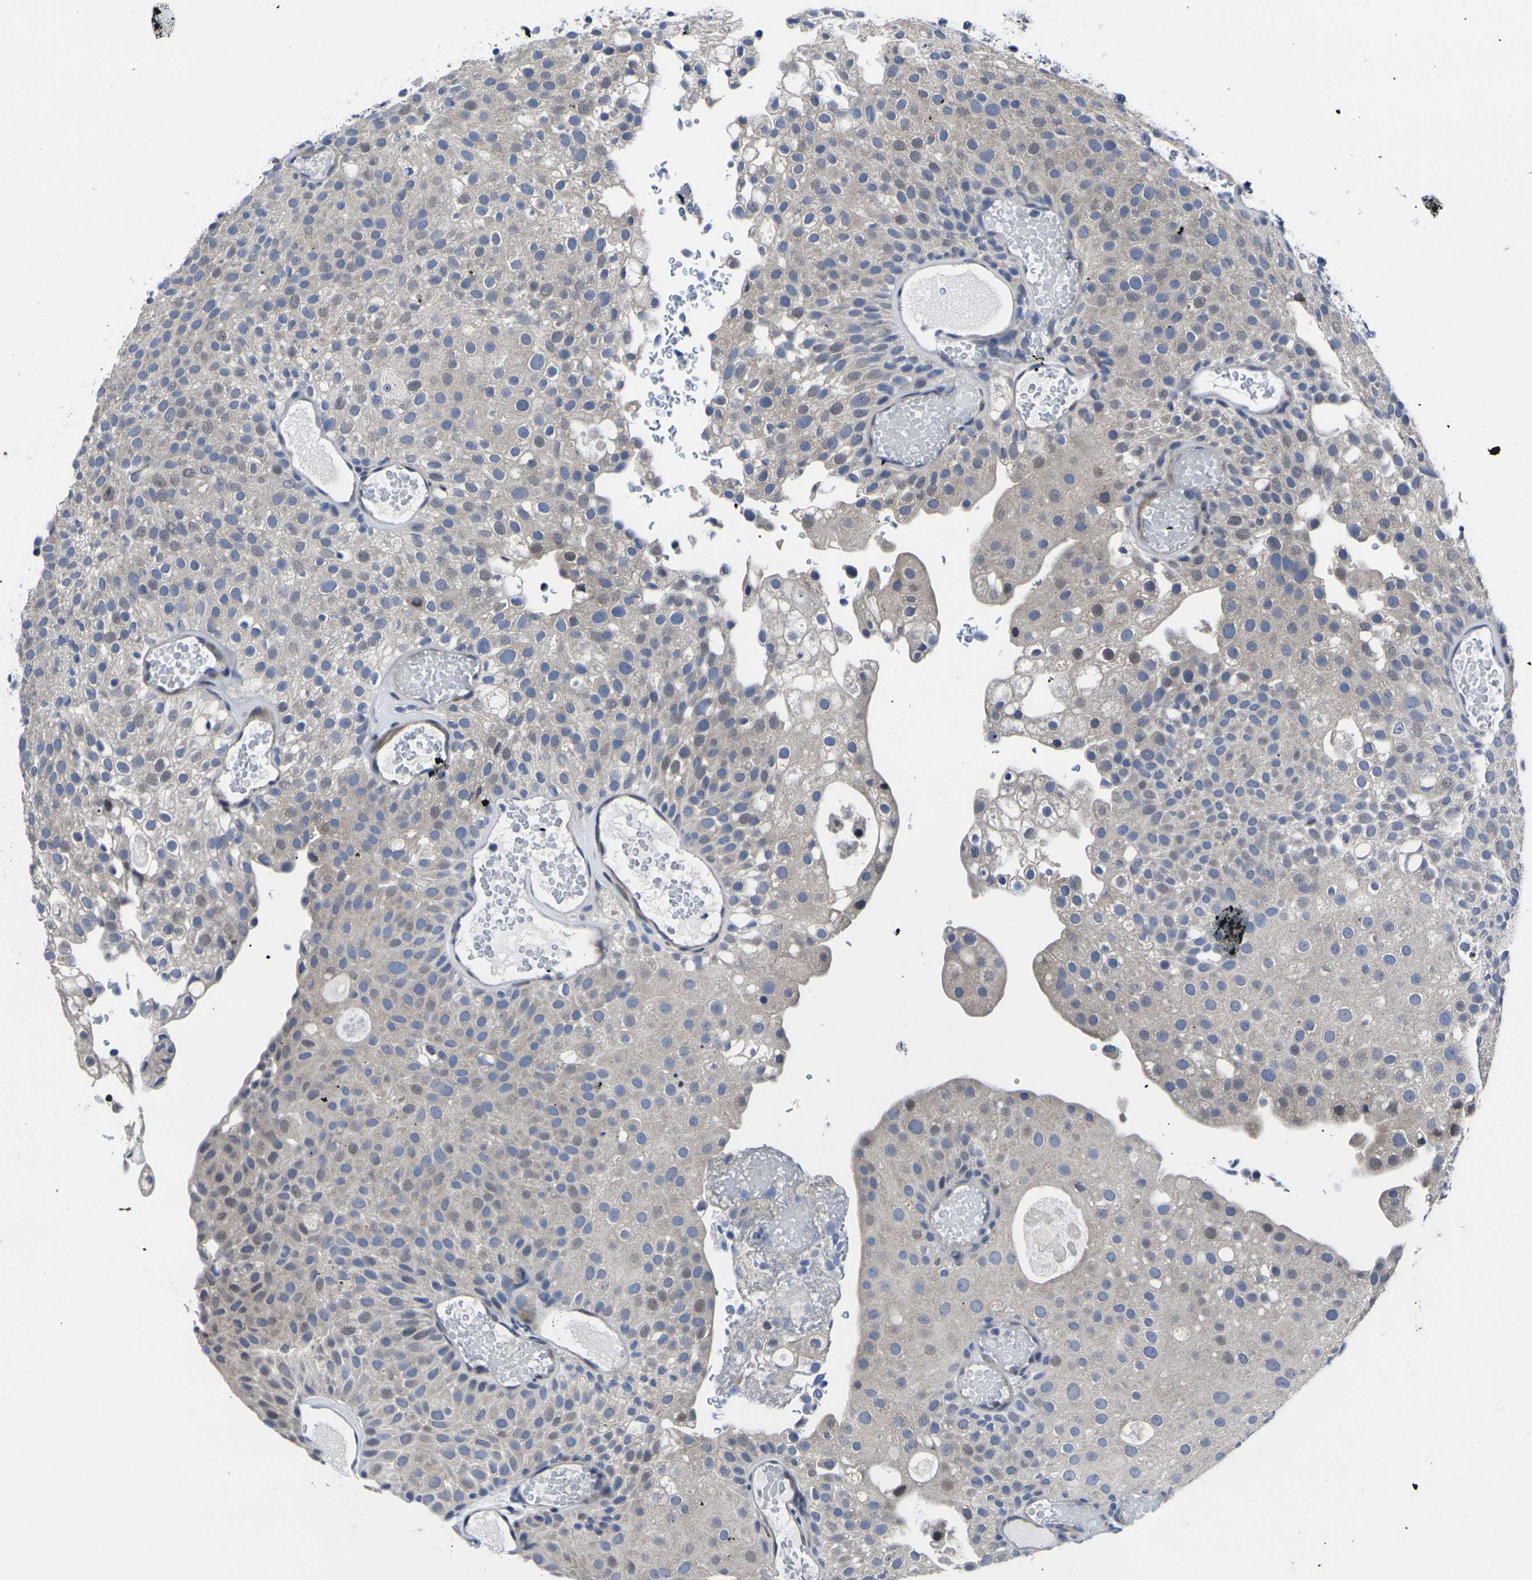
{"staining": {"intensity": "weak", "quantity": "<25%", "location": "cytoplasmic/membranous"}, "tissue": "urothelial cancer", "cell_type": "Tumor cells", "image_type": "cancer", "snomed": [{"axis": "morphology", "description": "Urothelial carcinoma, Low grade"}, {"axis": "topography", "description": "Urinary bladder"}], "caption": "The micrograph exhibits no significant staining in tumor cells of urothelial cancer.", "gene": "CYP2C8", "patient": {"sex": "male", "age": 78}}